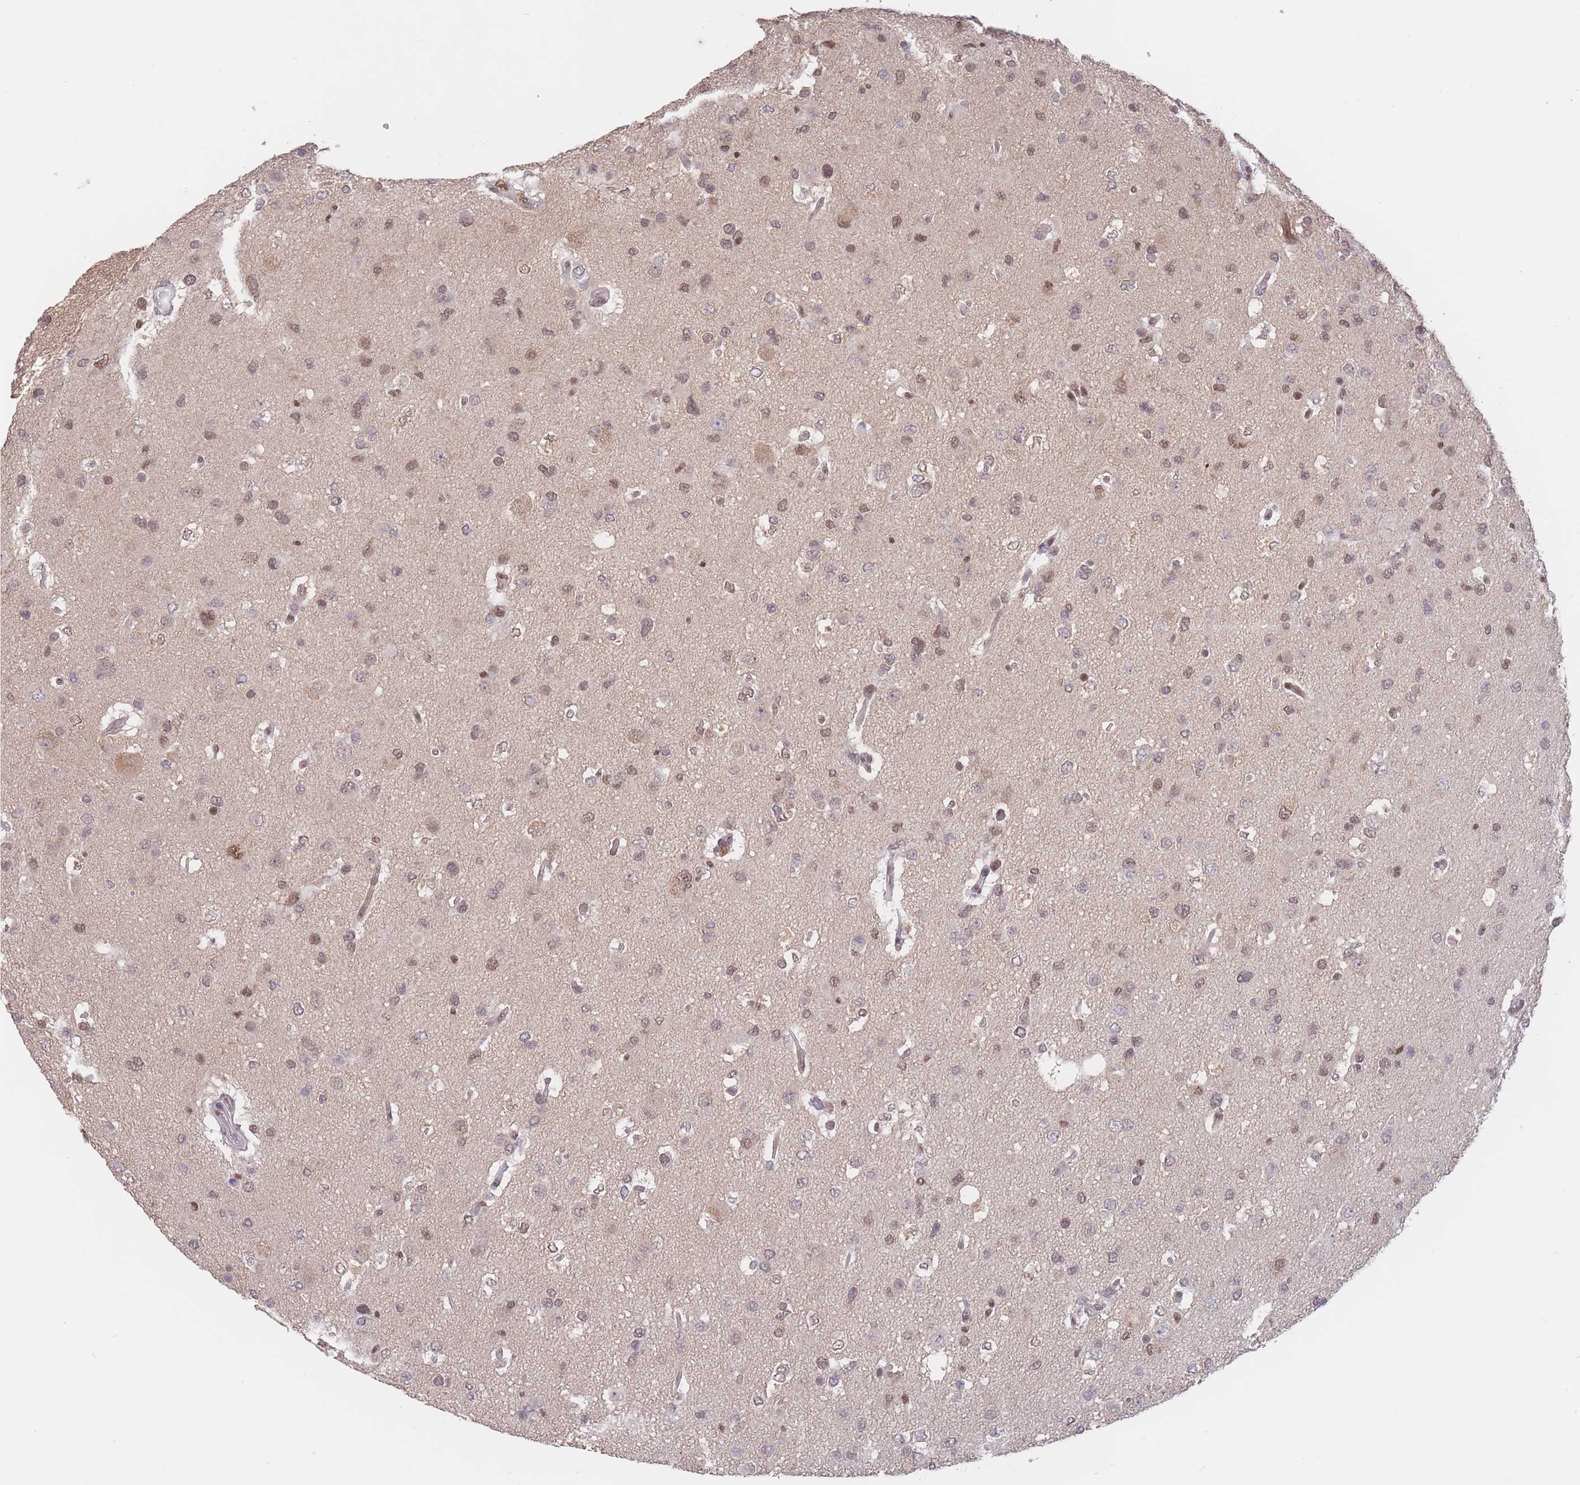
{"staining": {"intensity": "moderate", "quantity": ">75%", "location": "nuclear"}, "tissue": "glioma", "cell_type": "Tumor cells", "image_type": "cancer", "snomed": [{"axis": "morphology", "description": "Glioma, malignant, High grade"}, {"axis": "topography", "description": "Brain"}], "caption": "The histopathology image shows a brown stain indicating the presence of a protein in the nuclear of tumor cells in malignant glioma (high-grade).", "gene": "SMAD9", "patient": {"sex": "male", "age": 53}}